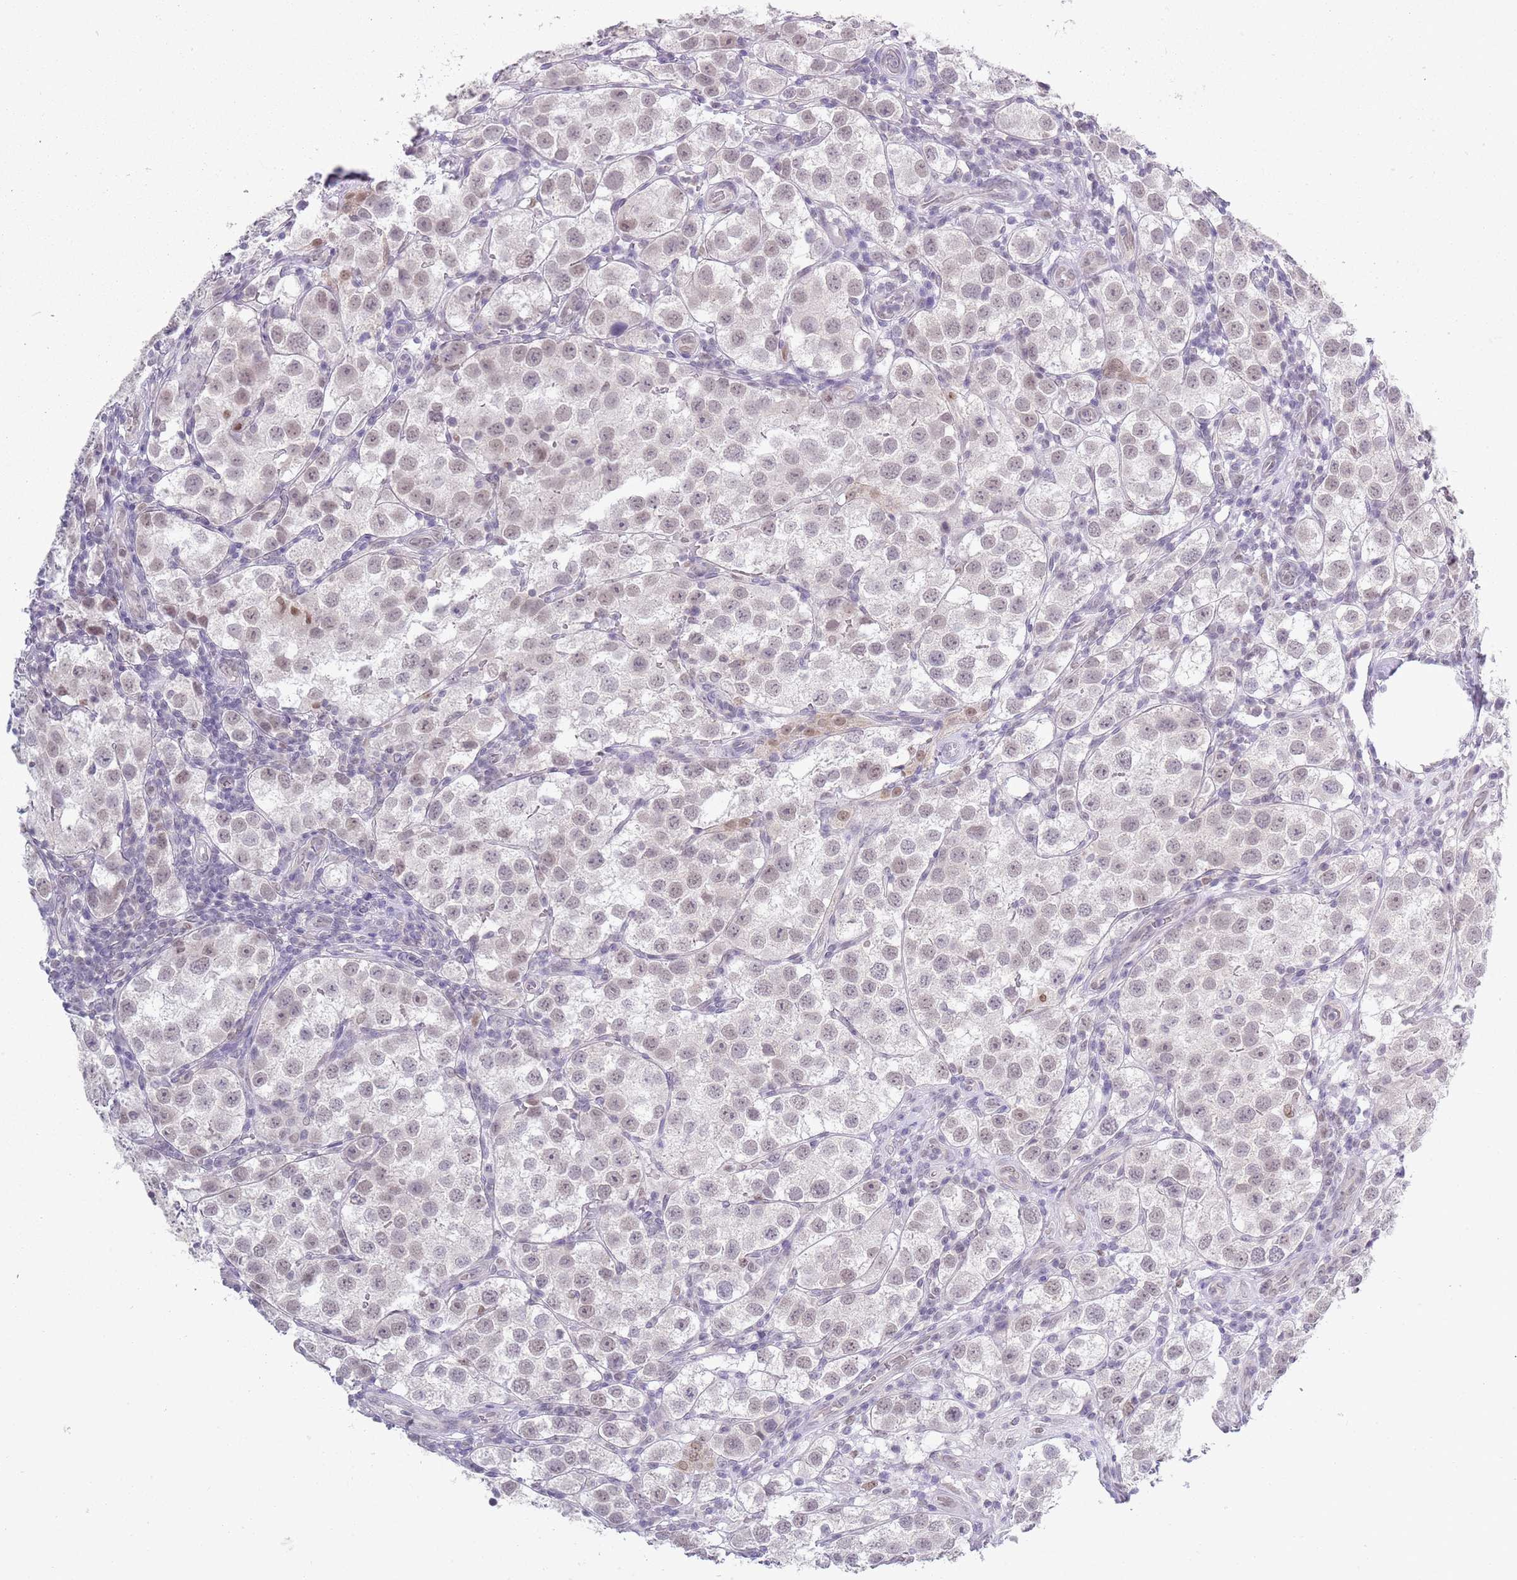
{"staining": {"intensity": "weak", "quantity": "<25%", "location": "nuclear"}, "tissue": "testis cancer", "cell_type": "Tumor cells", "image_type": "cancer", "snomed": [{"axis": "morphology", "description": "Seminoma, NOS"}, {"axis": "topography", "description": "Testis"}], "caption": "Testis seminoma stained for a protein using IHC exhibits no staining tumor cells.", "gene": "SEPHS2", "patient": {"sex": "male", "age": 37}}